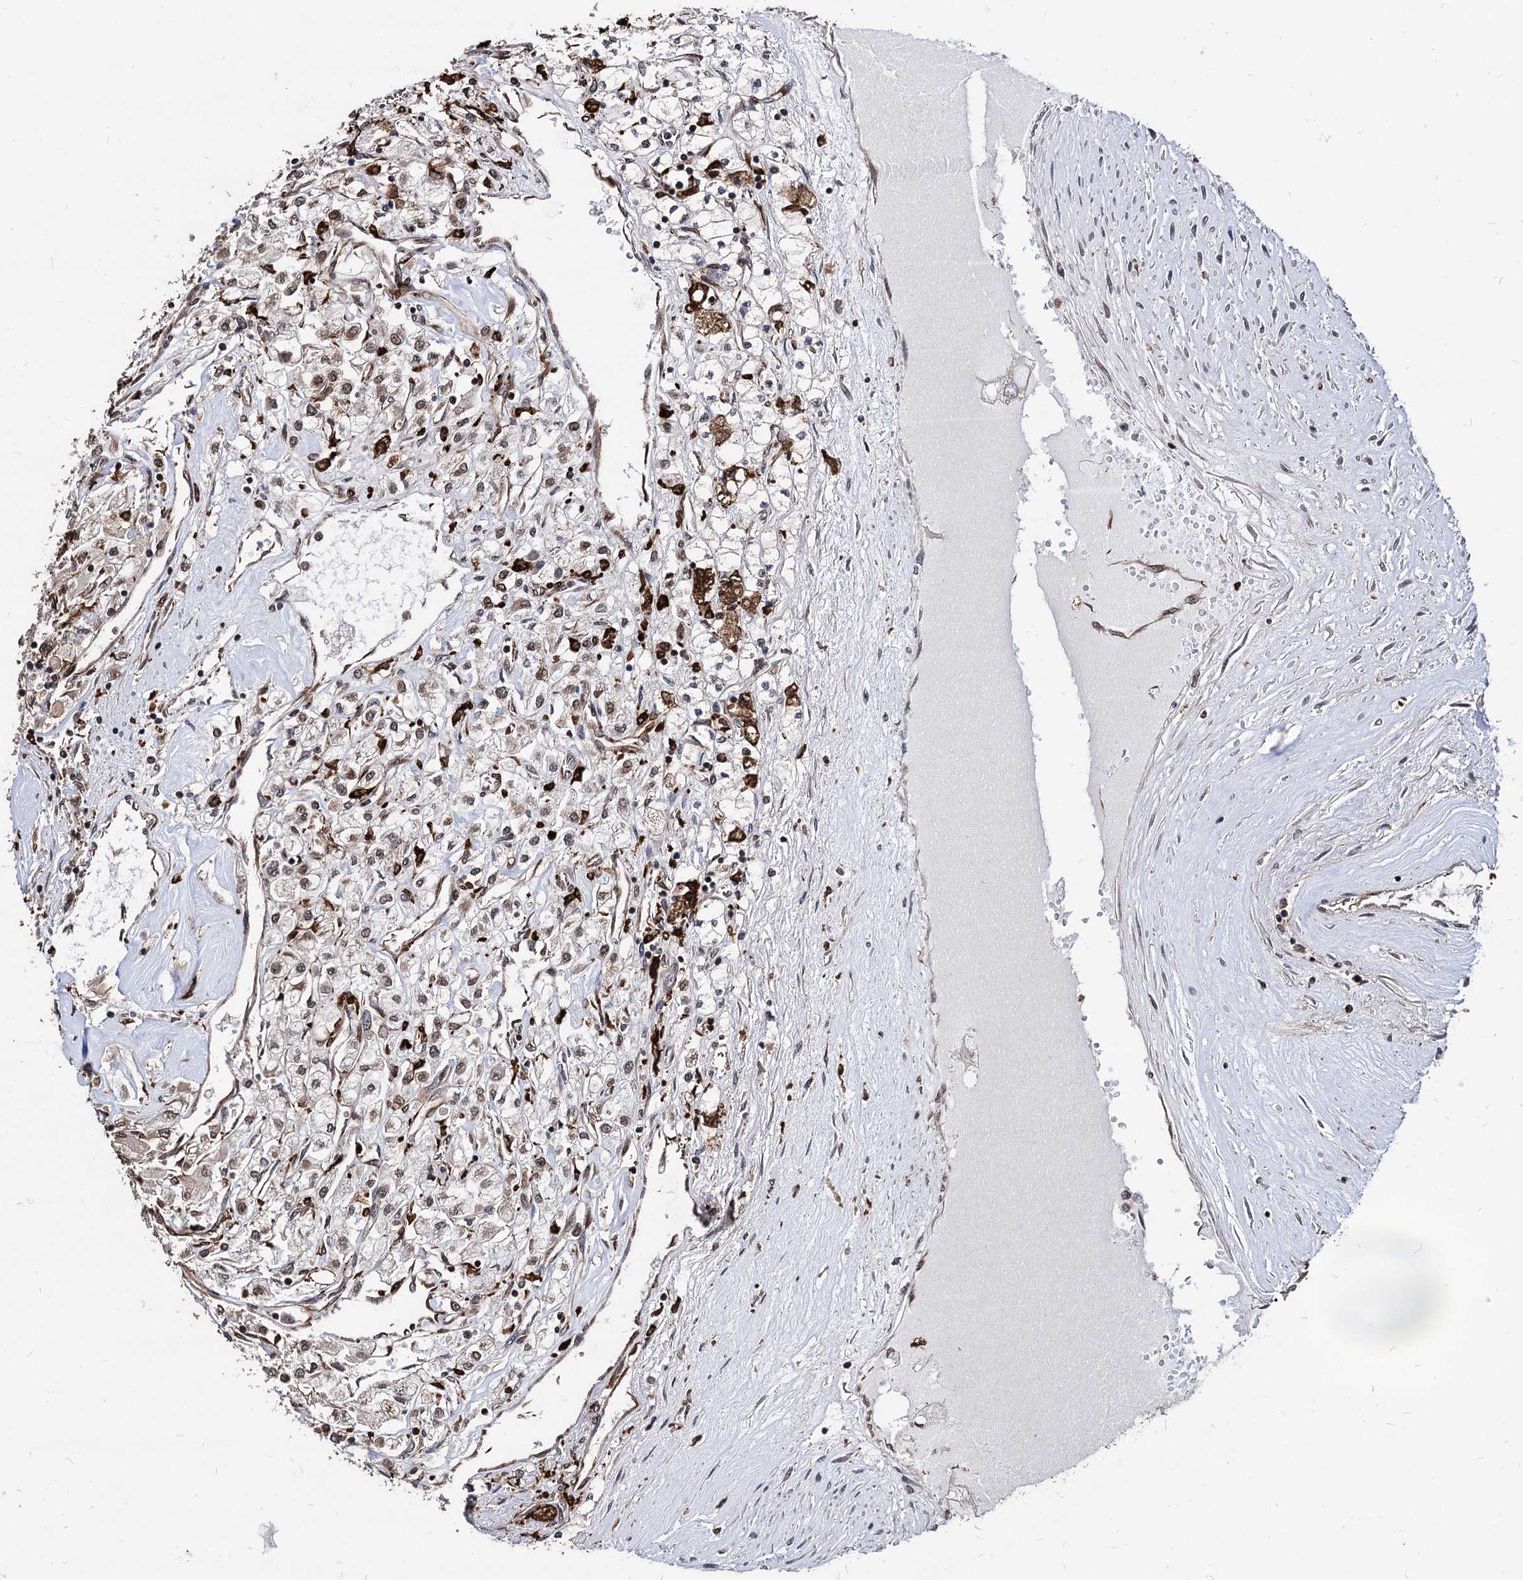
{"staining": {"intensity": "weak", "quantity": "25%-75%", "location": "cytoplasmic/membranous,nuclear"}, "tissue": "renal cancer", "cell_type": "Tumor cells", "image_type": "cancer", "snomed": [{"axis": "morphology", "description": "Adenocarcinoma, NOS"}, {"axis": "topography", "description": "Kidney"}], "caption": "Renal cancer was stained to show a protein in brown. There is low levels of weak cytoplasmic/membranous and nuclear positivity in about 25%-75% of tumor cells.", "gene": "ANKRD12", "patient": {"sex": "male", "age": 80}}